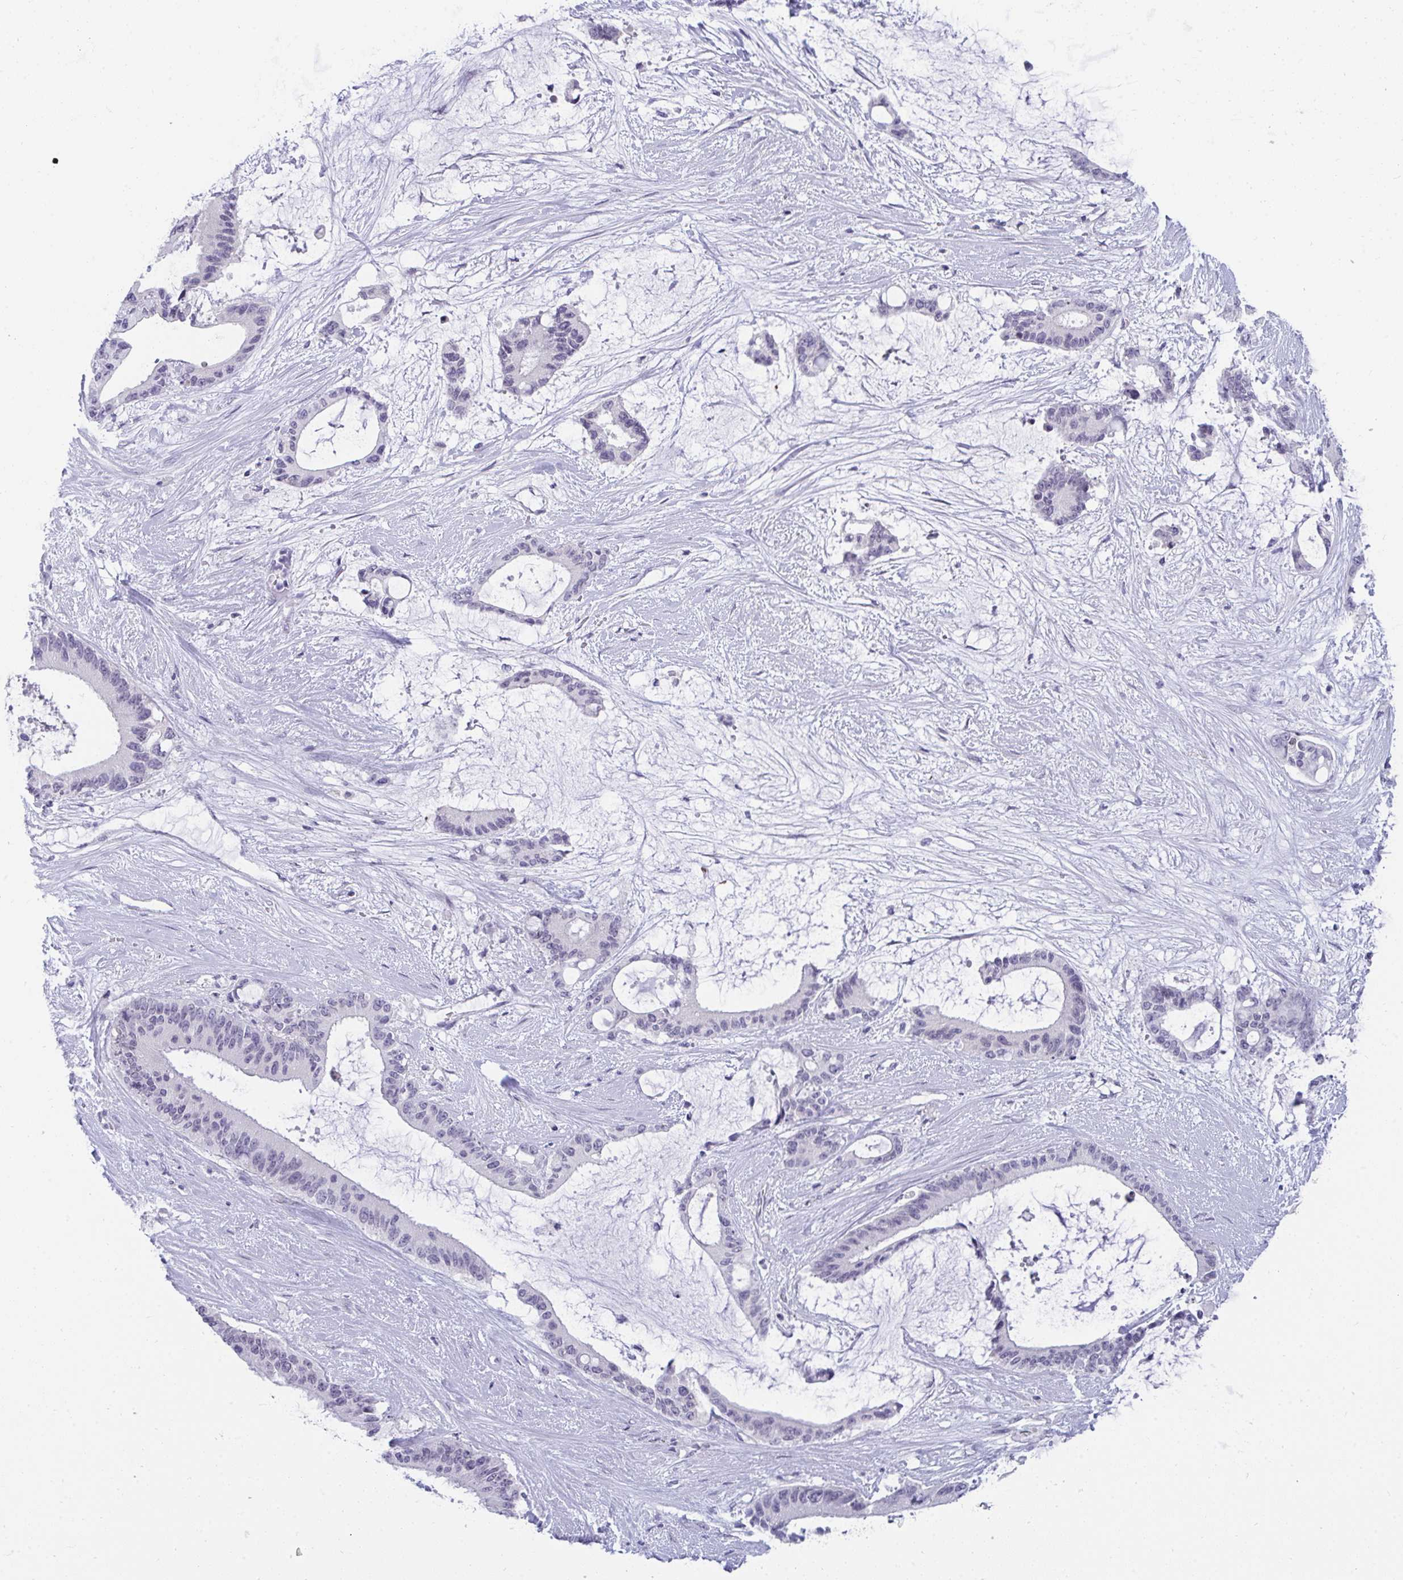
{"staining": {"intensity": "negative", "quantity": "none", "location": "none"}, "tissue": "liver cancer", "cell_type": "Tumor cells", "image_type": "cancer", "snomed": [{"axis": "morphology", "description": "Normal tissue, NOS"}, {"axis": "morphology", "description": "Cholangiocarcinoma"}, {"axis": "topography", "description": "Liver"}, {"axis": "topography", "description": "Peripheral nerve tissue"}], "caption": "DAB (3,3'-diaminobenzidine) immunohistochemical staining of liver cancer demonstrates no significant staining in tumor cells.", "gene": "BMAL2", "patient": {"sex": "female", "age": 73}}